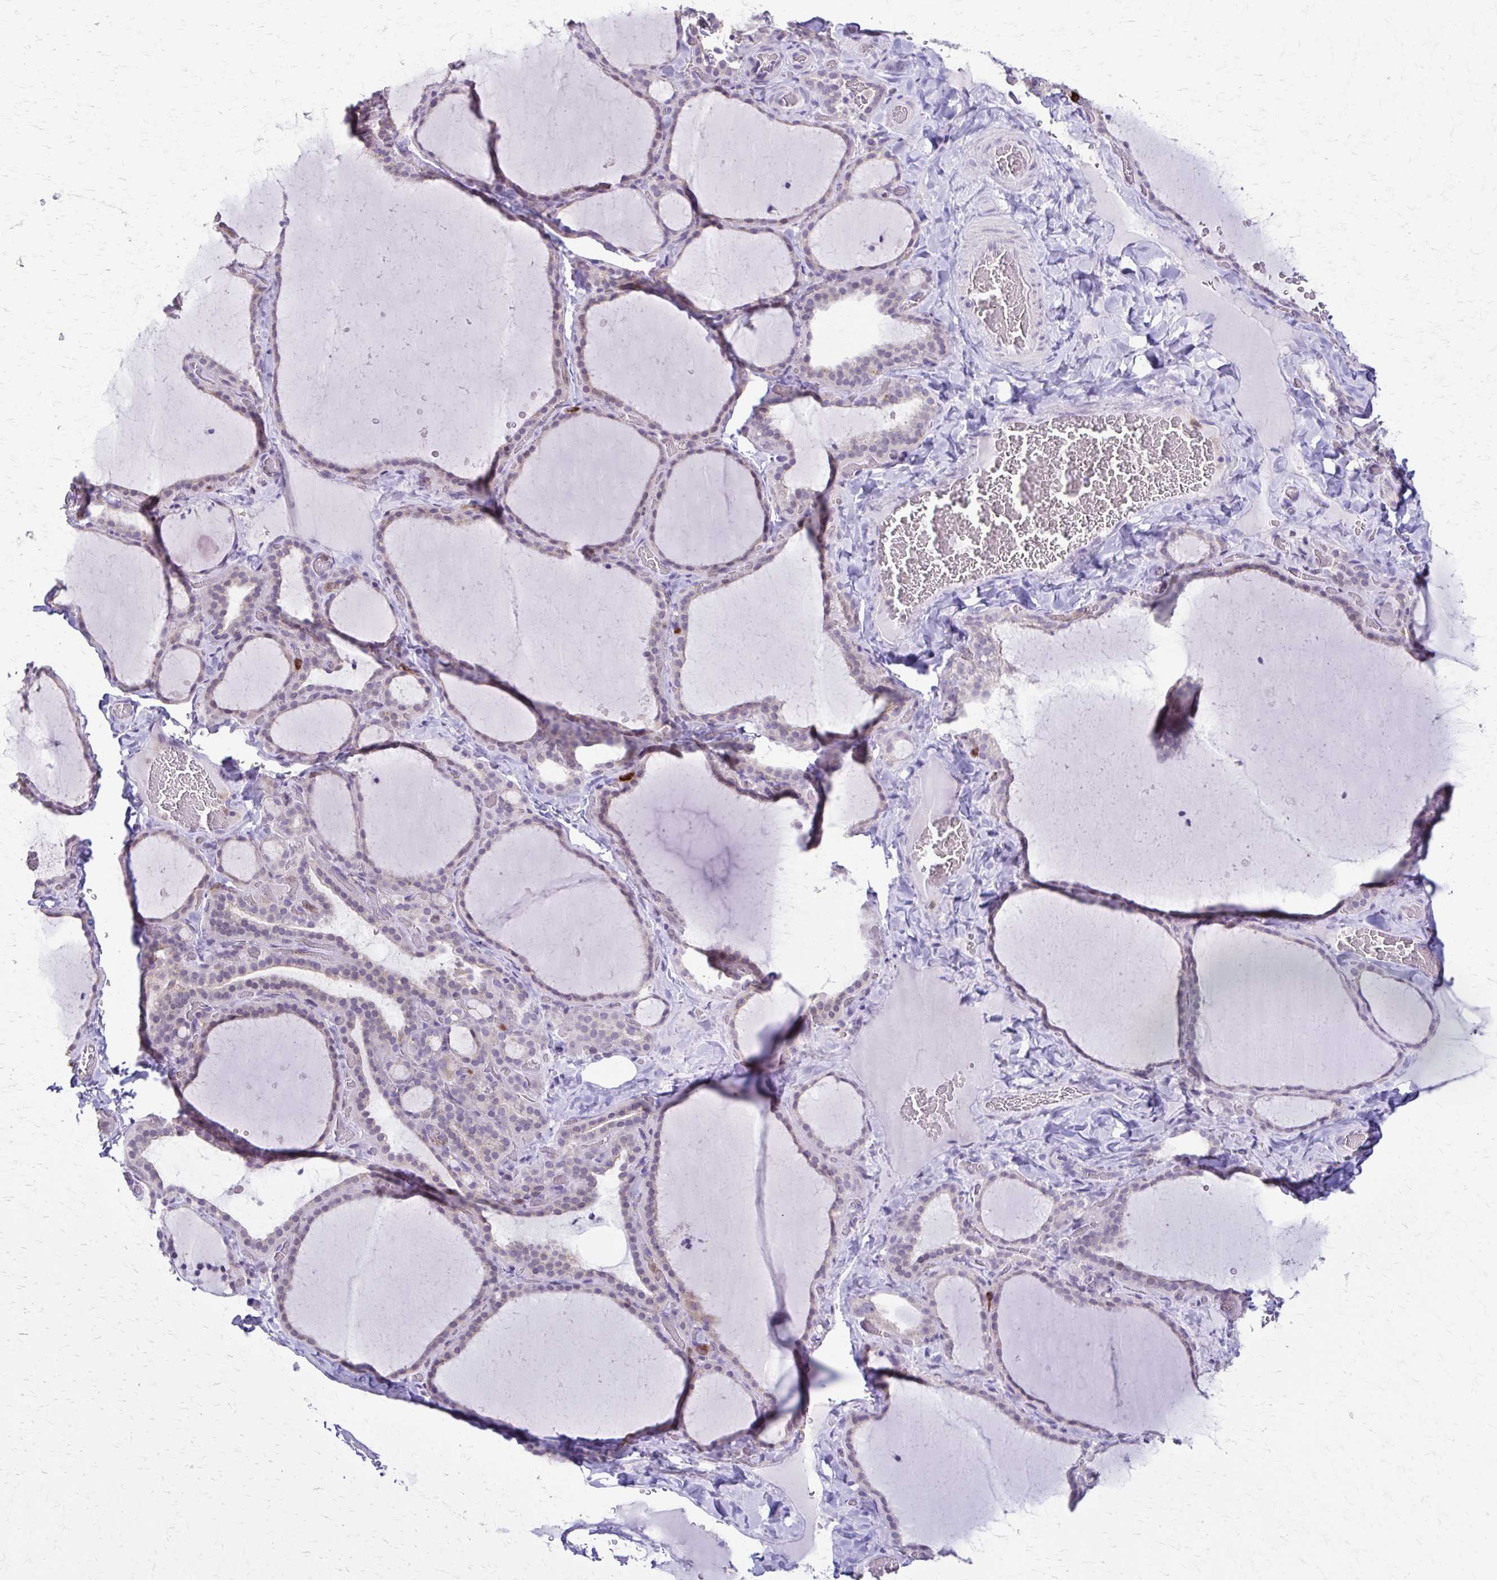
{"staining": {"intensity": "negative", "quantity": "none", "location": "none"}, "tissue": "thyroid gland", "cell_type": "Glandular cells", "image_type": "normal", "snomed": [{"axis": "morphology", "description": "Normal tissue, NOS"}, {"axis": "topography", "description": "Thyroid gland"}], "caption": "There is no significant positivity in glandular cells of thyroid gland. The staining was performed using DAB to visualize the protein expression in brown, while the nuclei were stained in blue with hematoxylin (Magnification: 20x).", "gene": "PIK3AP1", "patient": {"sex": "female", "age": 22}}